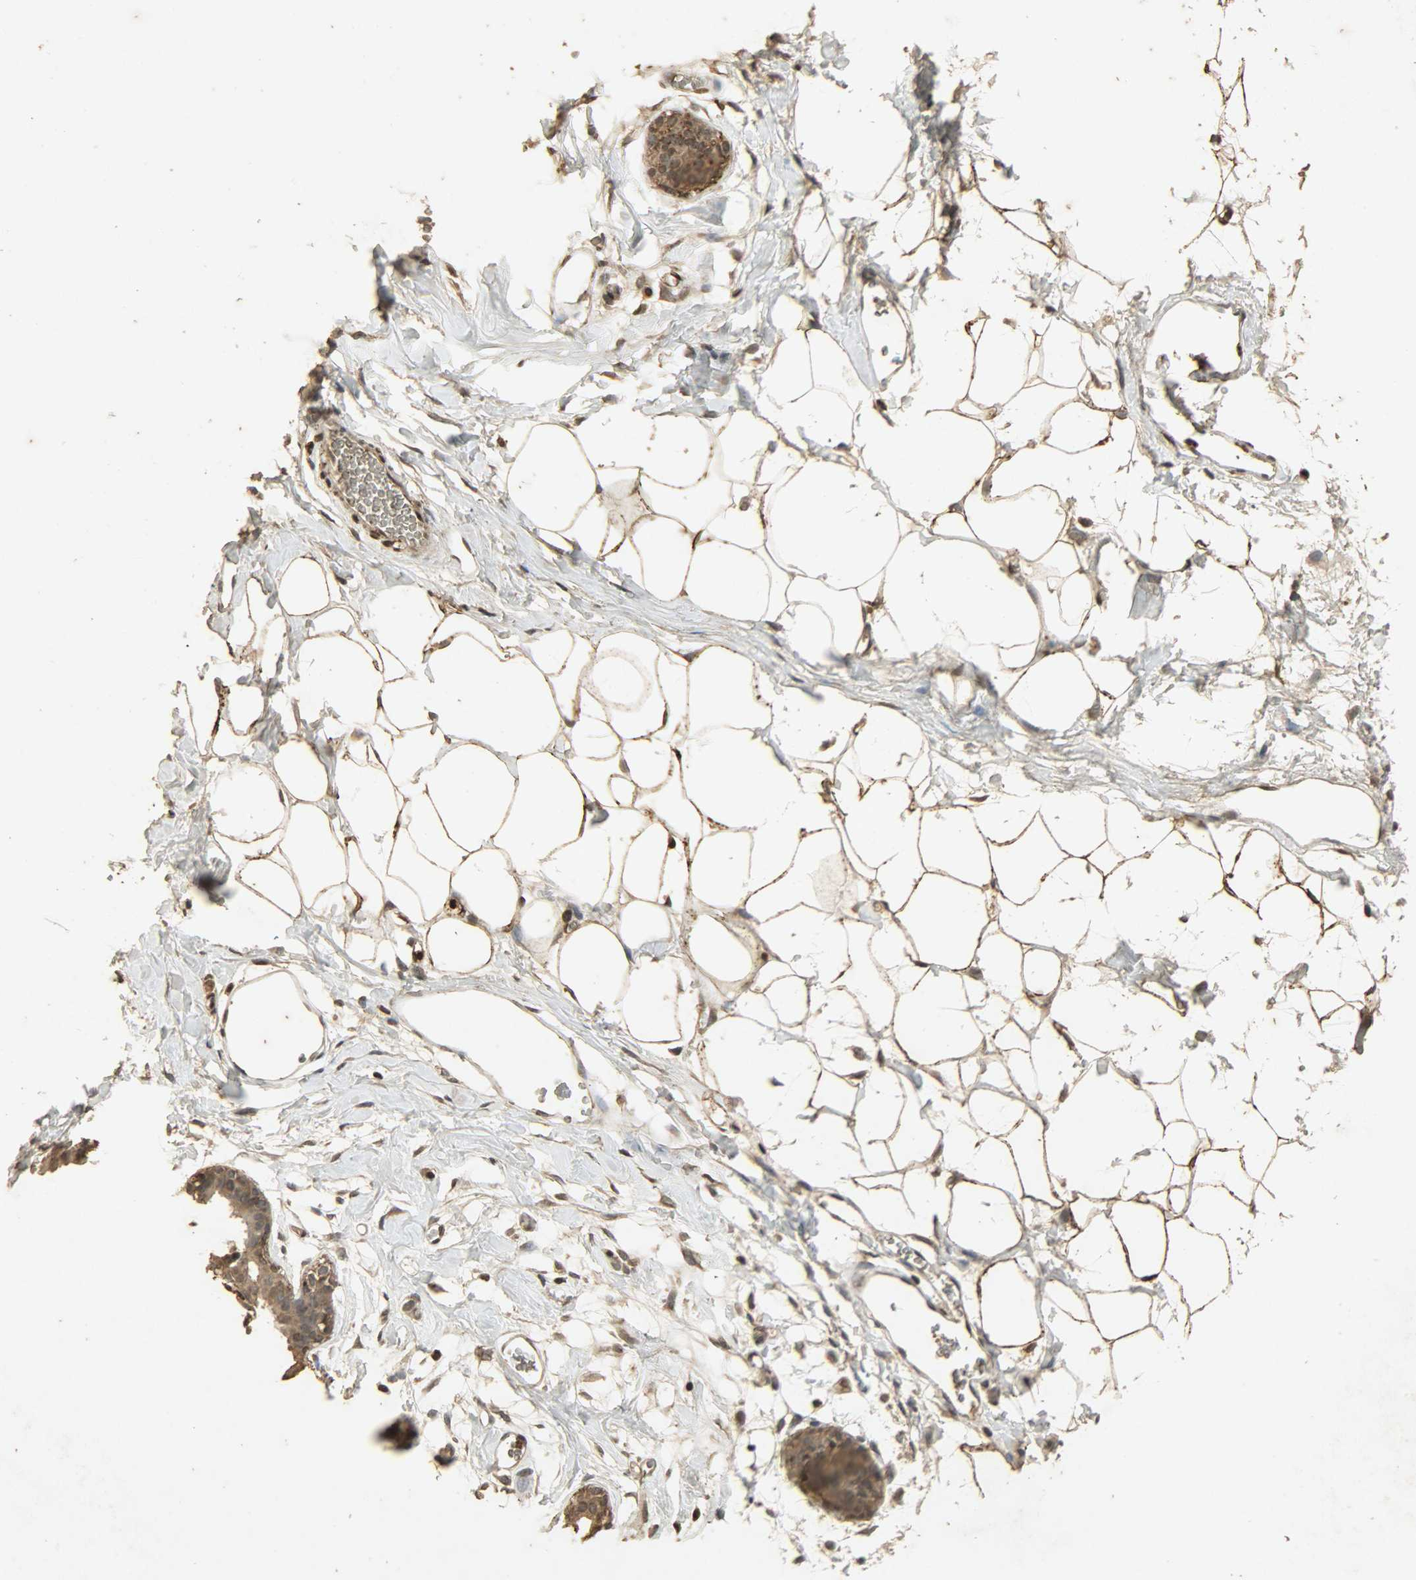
{"staining": {"intensity": "moderate", "quantity": ">75%", "location": "cytoplasmic/membranous,nuclear"}, "tissue": "adipose tissue", "cell_type": "Adipocytes", "image_type": "normal", "snomed": [{"axis": "morphology", "description": "Normal tissue, NOS"}, {"axis": "topography", "description": "Breast"}, {"axis": "topography", "description": "Soft tissue"}], "caption": "Immunohistochemical staining of benign human adipose tissue demonstrates moderate cytoplasmic/membranous,nuclear protein staining in about >75% of adipocytes. (brown staining indicates protein expression, while blue staining denotes nuclei).", "gene": "PPP3R1", "patient": {"sex": "female", "age": 25}}